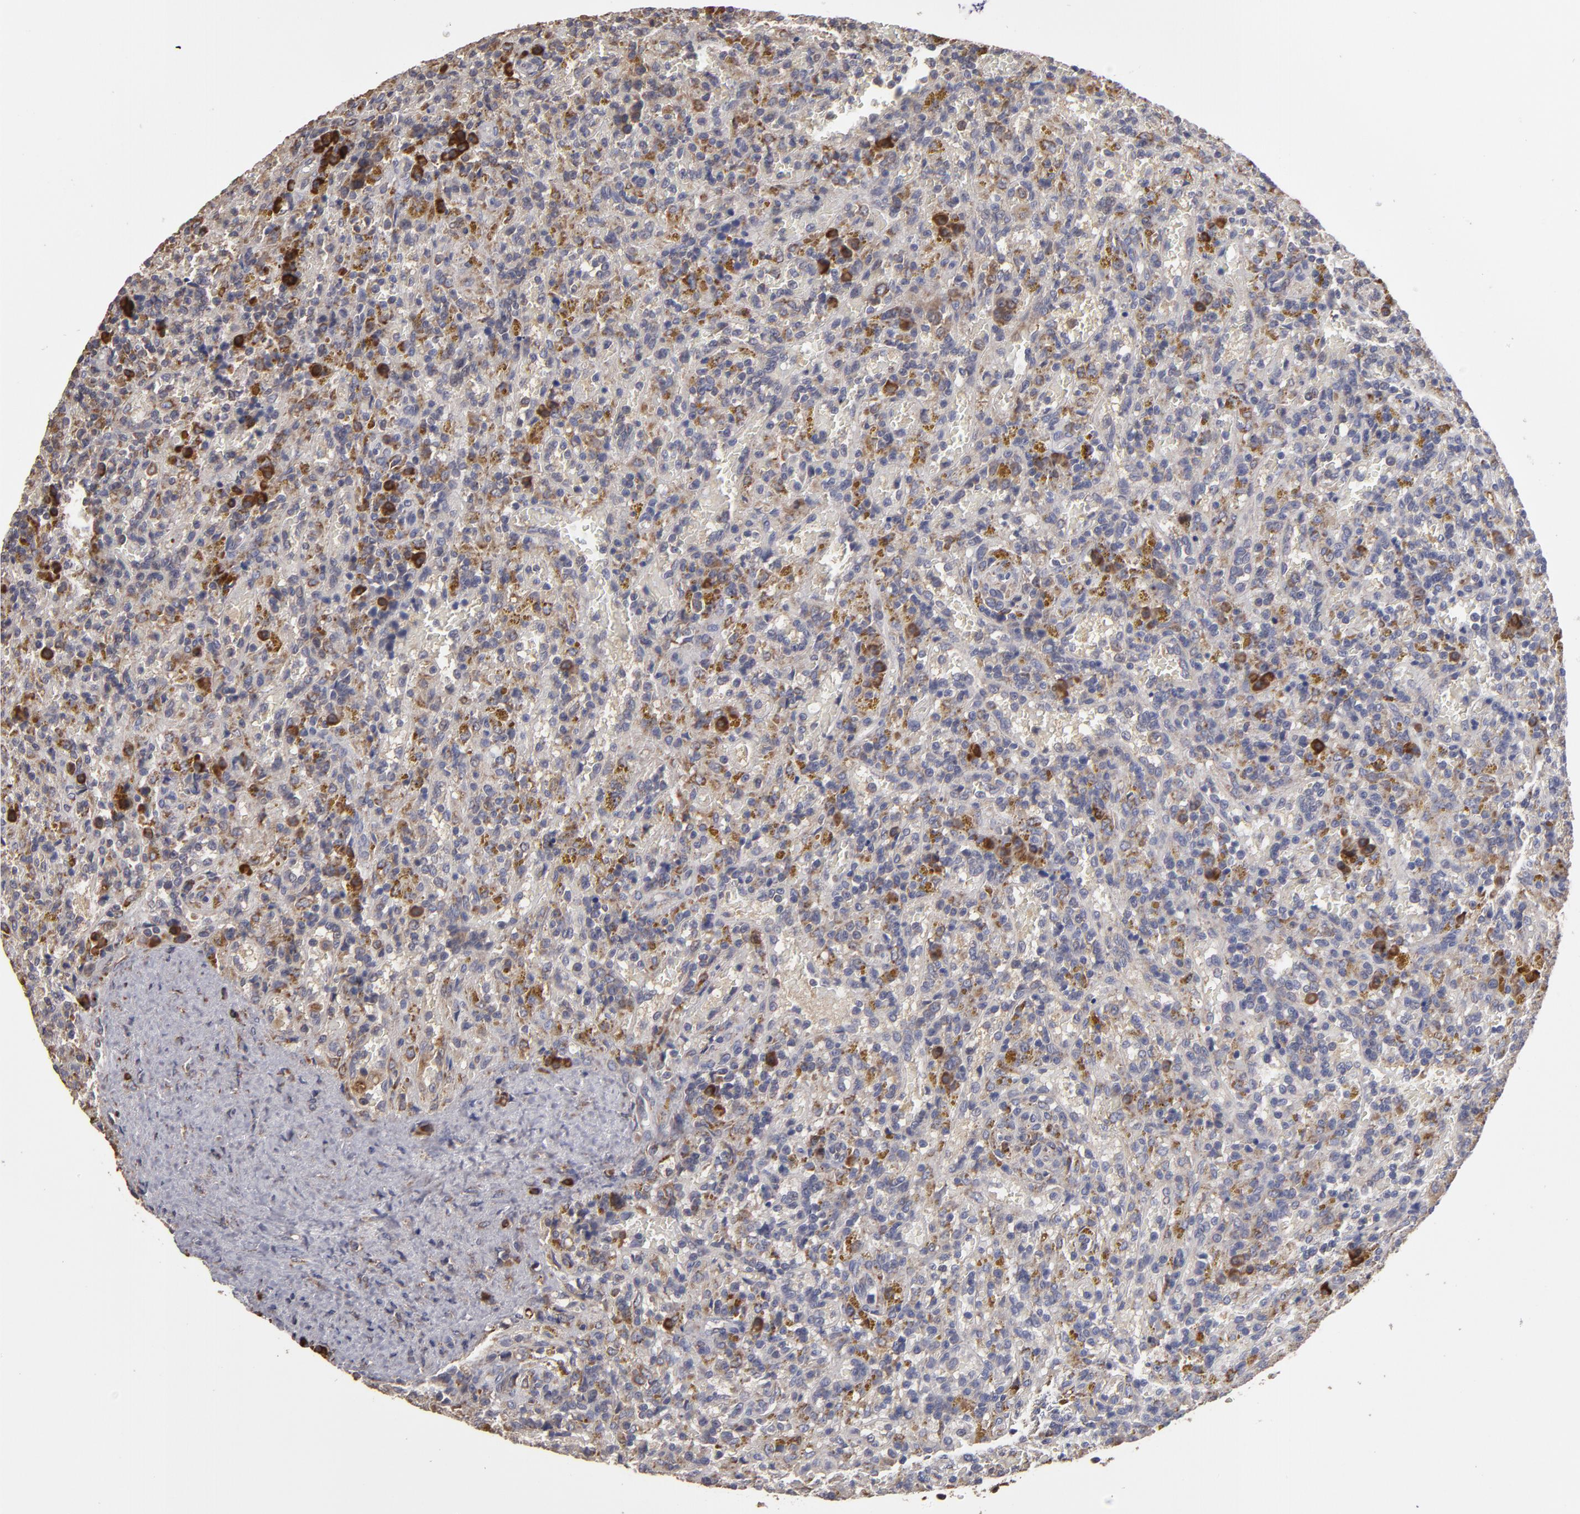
{"staining": {"intensity": "moderate", "quantity": "25%-75%", "location": "cytoplasmic/membranous"}, "tissue": "lymphoma", "cell_type": "Tumor cells", "image_type": "cancer", "snomed": [{"axis": "morphology", "description": "Malignant lymphoma, non-Hodgkin's type, Low grade"}, {"axis": "topography", "description": "Spleen"}], "caption": "High-power microscopy captured an IHC image of malignant lymphoma, non-Hodgkin's type (low-grade), revealing moderate cytoplasmic/membranous expression in approximately 25%-75% of tumor cells.", "gene": "SND1", "patient": {"sex": "female", "age": 65}}